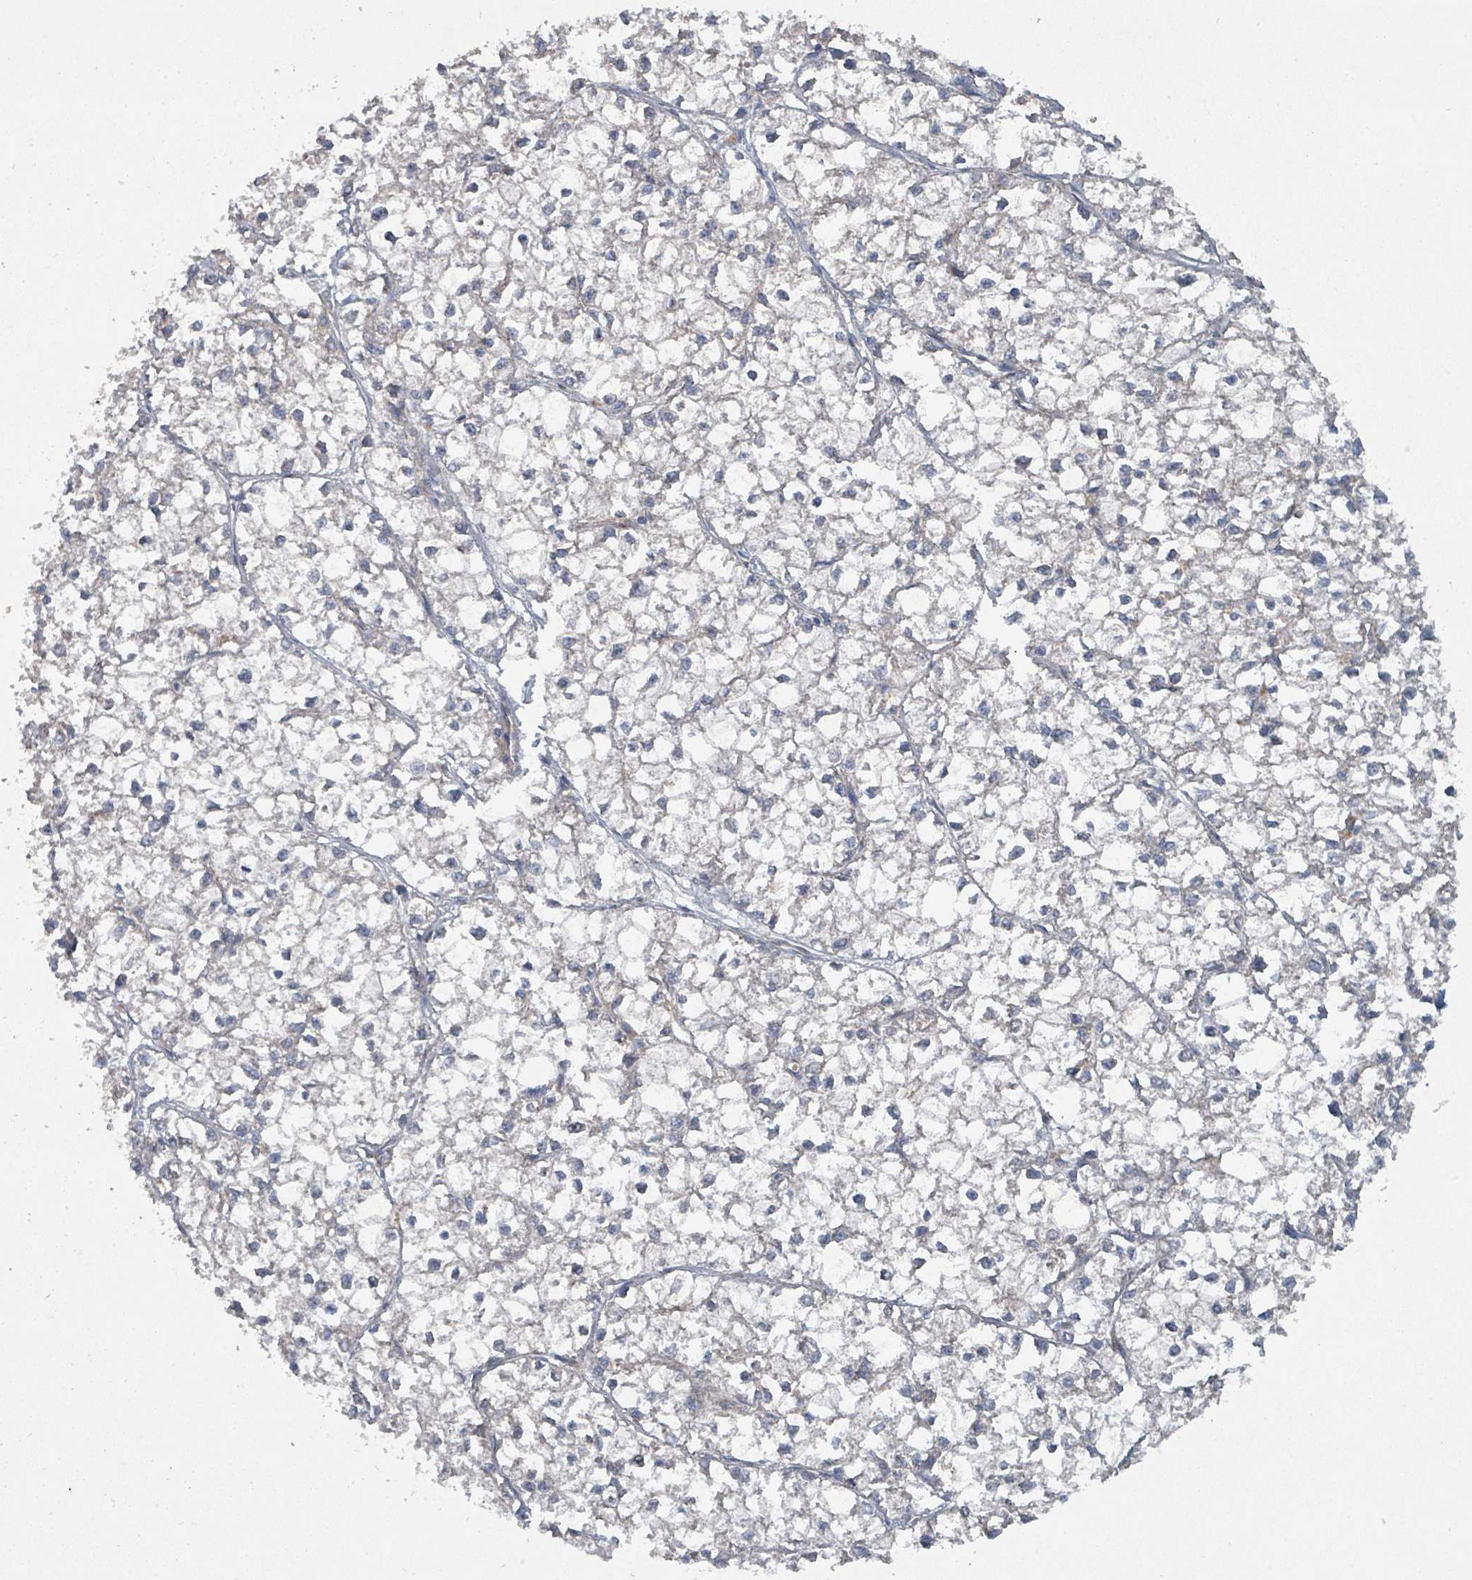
{"staining": {"intensity": "negative", "quantity": "none", "location": "none"}, "tissue": "liver cancer", "cell_type": "Tumor cells", "image_type": "cancer", "snomed": [{"axis": "morphology", "description": "Carcinoma, Hepatocellular, NOS"}, {"axis": "topography", "description": "Liver"}], "caption": "Protein analysis of liver cancer (hepatocellular carcinoma) reveals no significant expression in tumor cells. Brightfield microscopy of immunohistochemistry (IHC) stained with DAB (3,3'-diaminobenzidine) (brown) and hematoxylin (blue), captured at high magnification.", "gene": "IFIT1", "patient": {"sex": "female", "age": 43}}